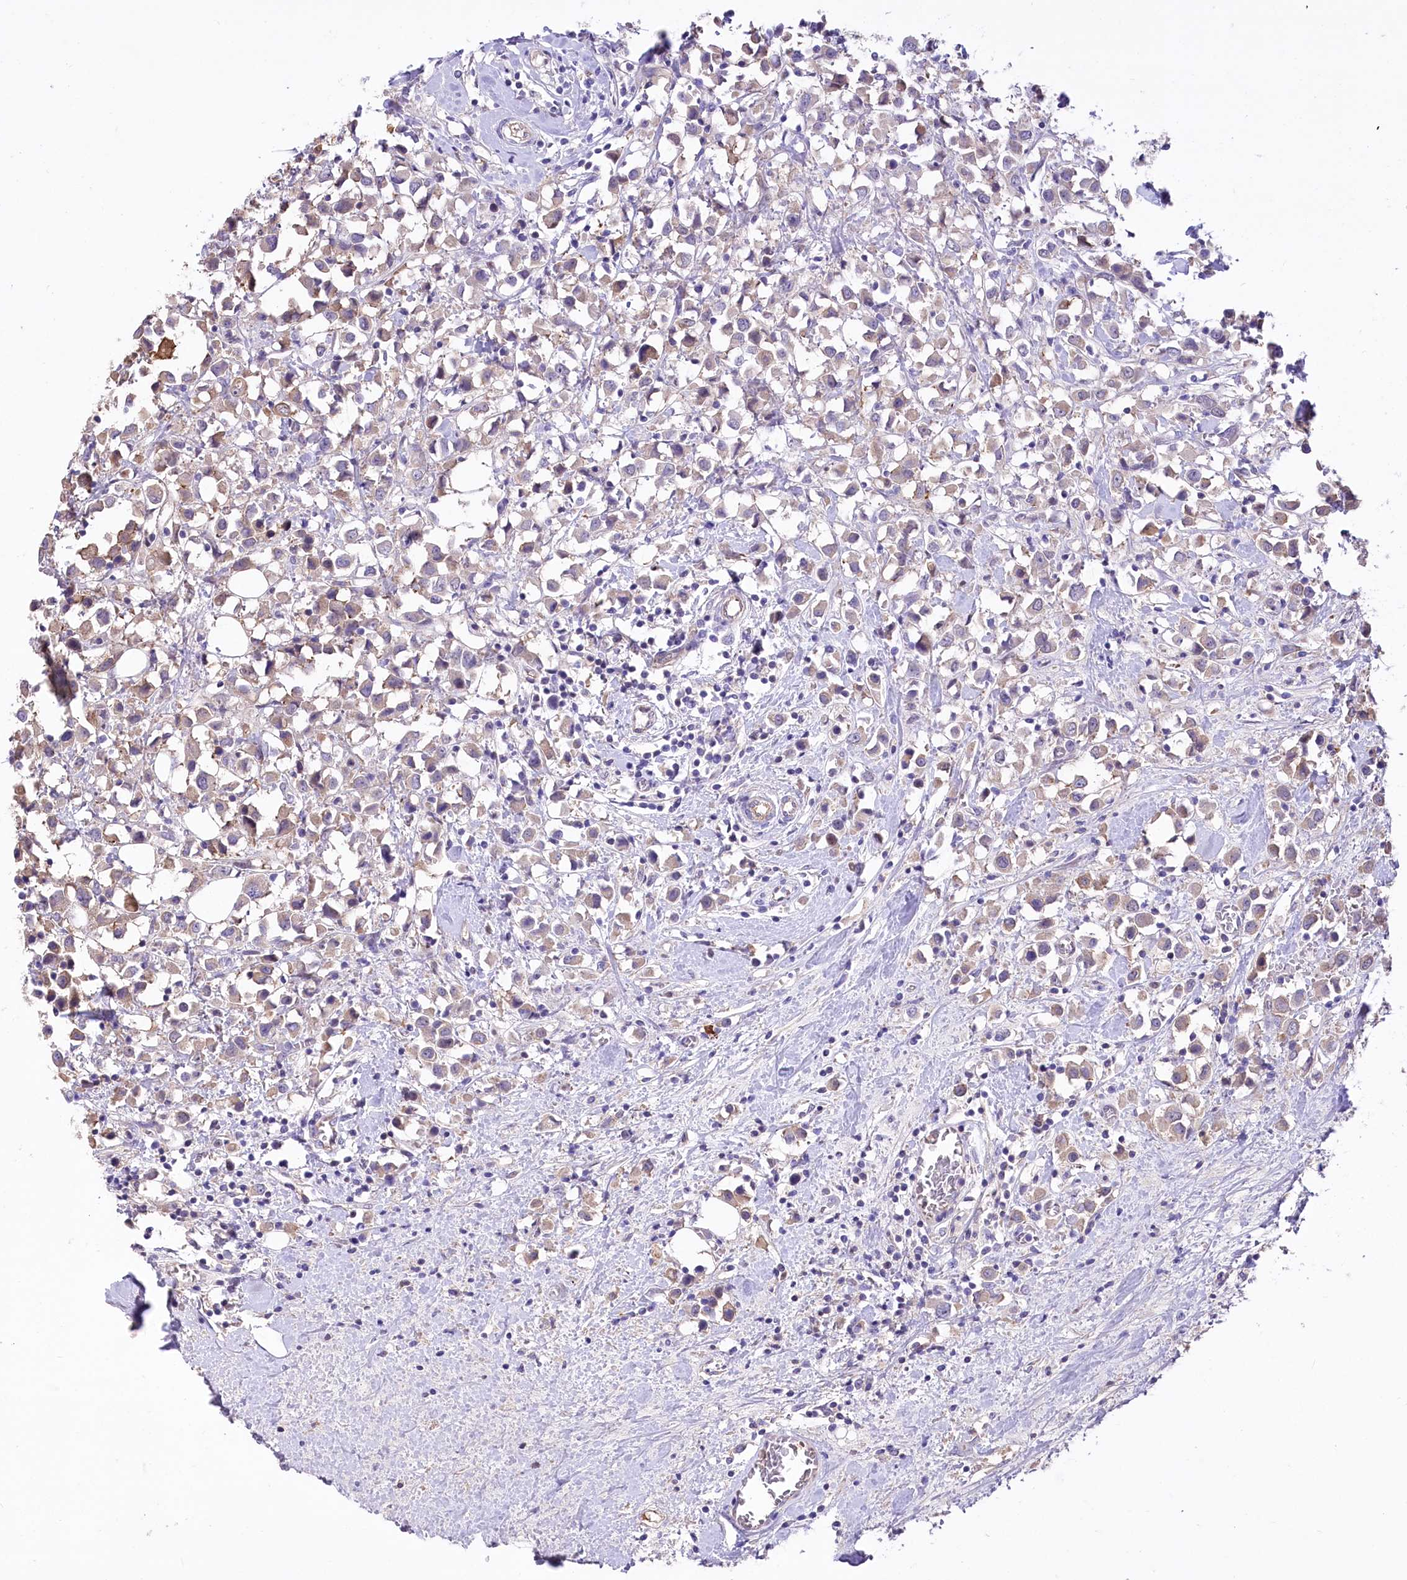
{"staining": {"intensity": "weak", "quantity": "25%-75%", "location": "cytoplasmic/membranous"}, "tissue": "breast cancer", "cell_type": "Tumor cells", "image_type": "cancer", "snomed": [{"axis": "morphology", "description": "Duct carcinoma"}, {"axis": "topography", "description": "Breast"}], "caption": "Immunohistochemical staining of human breast cancer (intraductal carcinoma) reveals low levels of weak cytoplasmic/membranous protein expression in approximately 25%-75% of tumor cells. (IHC, brightfield microscopy, high magnification).", "gene": "CEP164", "patient": {"sex": "female", "age": 61}}